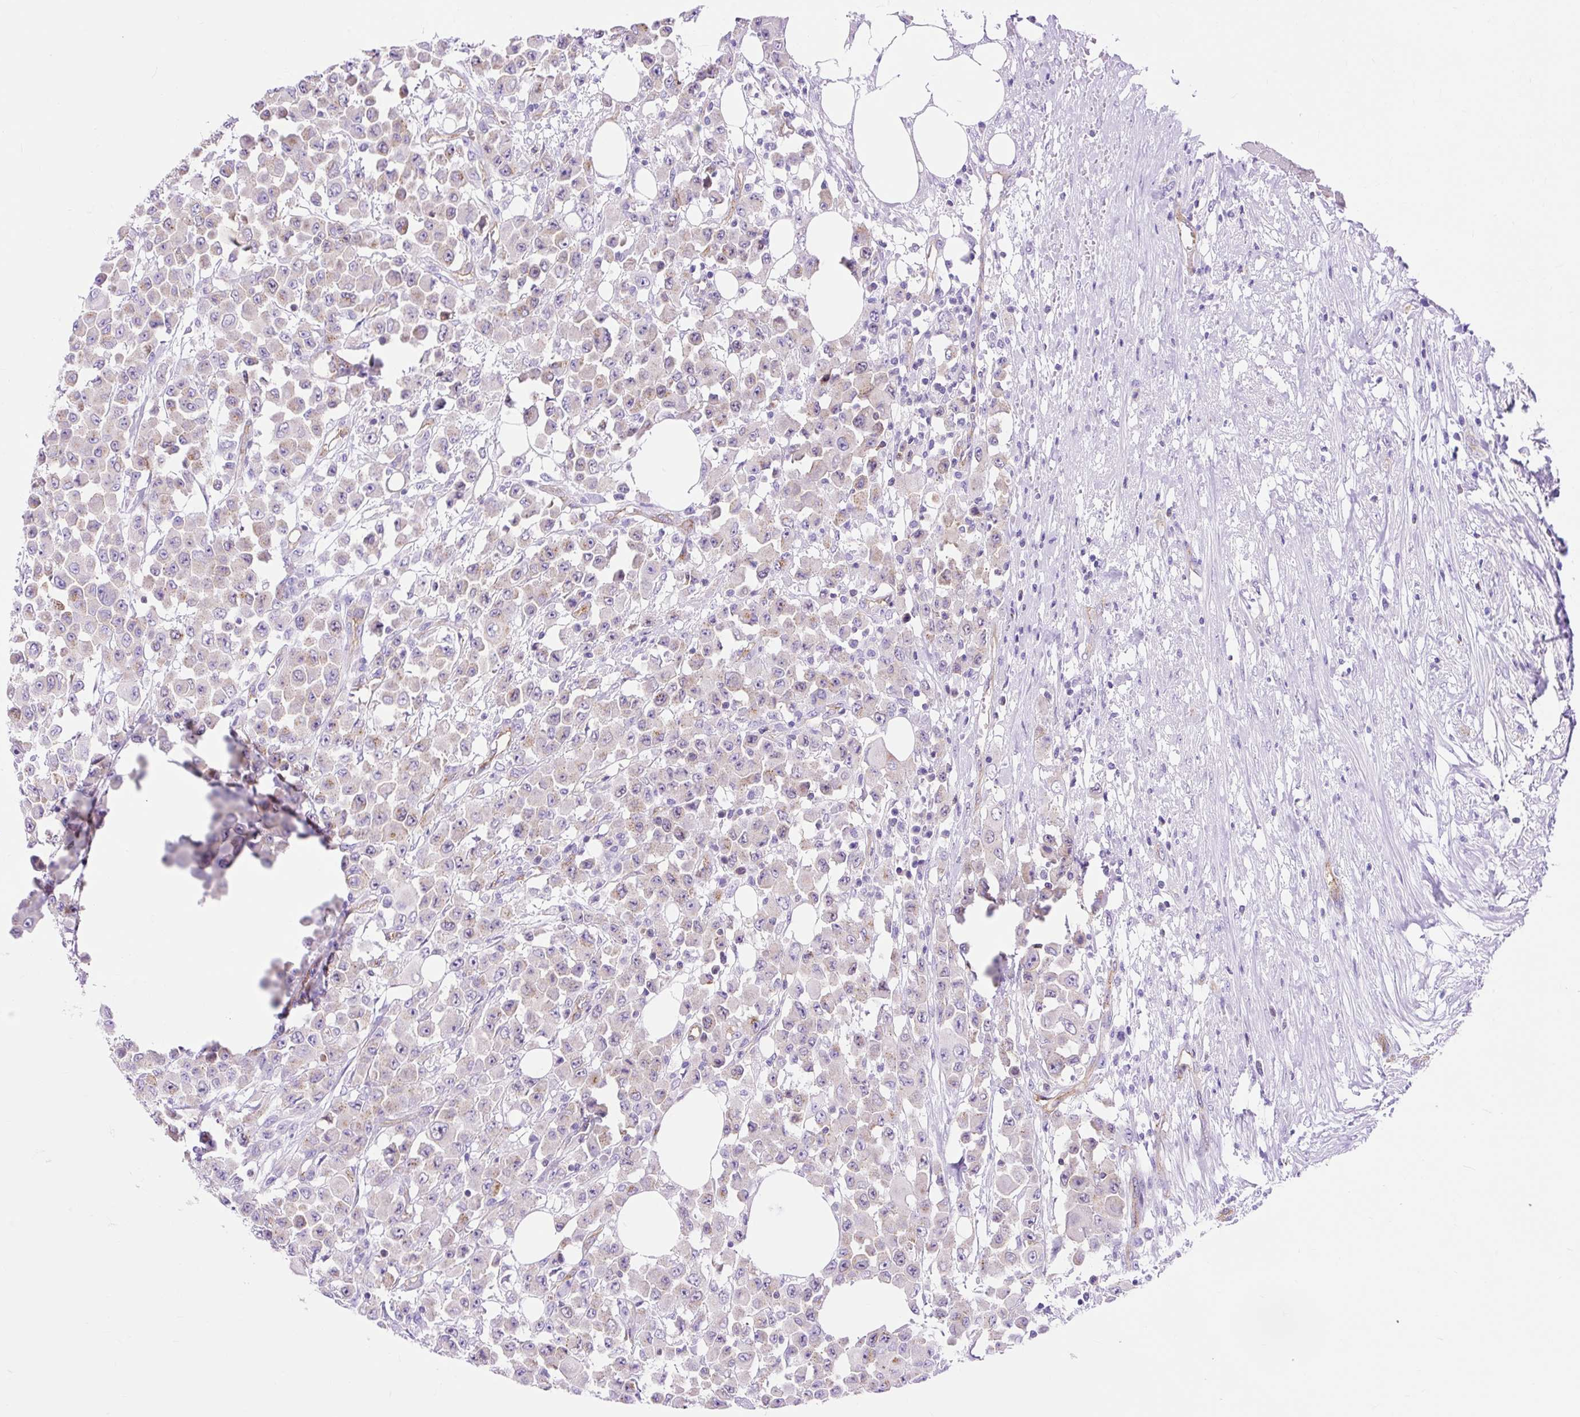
{"staining": {"intensity": "weak", "quantity": "<25%", "location": "cytoplasmic/membranous"}, "tissue": "colorectal cancer", "cell_type": "Tumor cells", "image_type": "cancer", "snomed": [{"axis": "morphology", "description": "Adenocarcinoma, NOS"}, {"axis": "topography", "description": "Colon"}], "caption": "Immunohistochemistry (IHC) micrograph of colorectal cancer (adenocarcinoma) stained for a protein (brown), which exhibits no staining in tumor cells.", "gene": "HIP1R", "patient": {"sex": "male", "age": 51}}